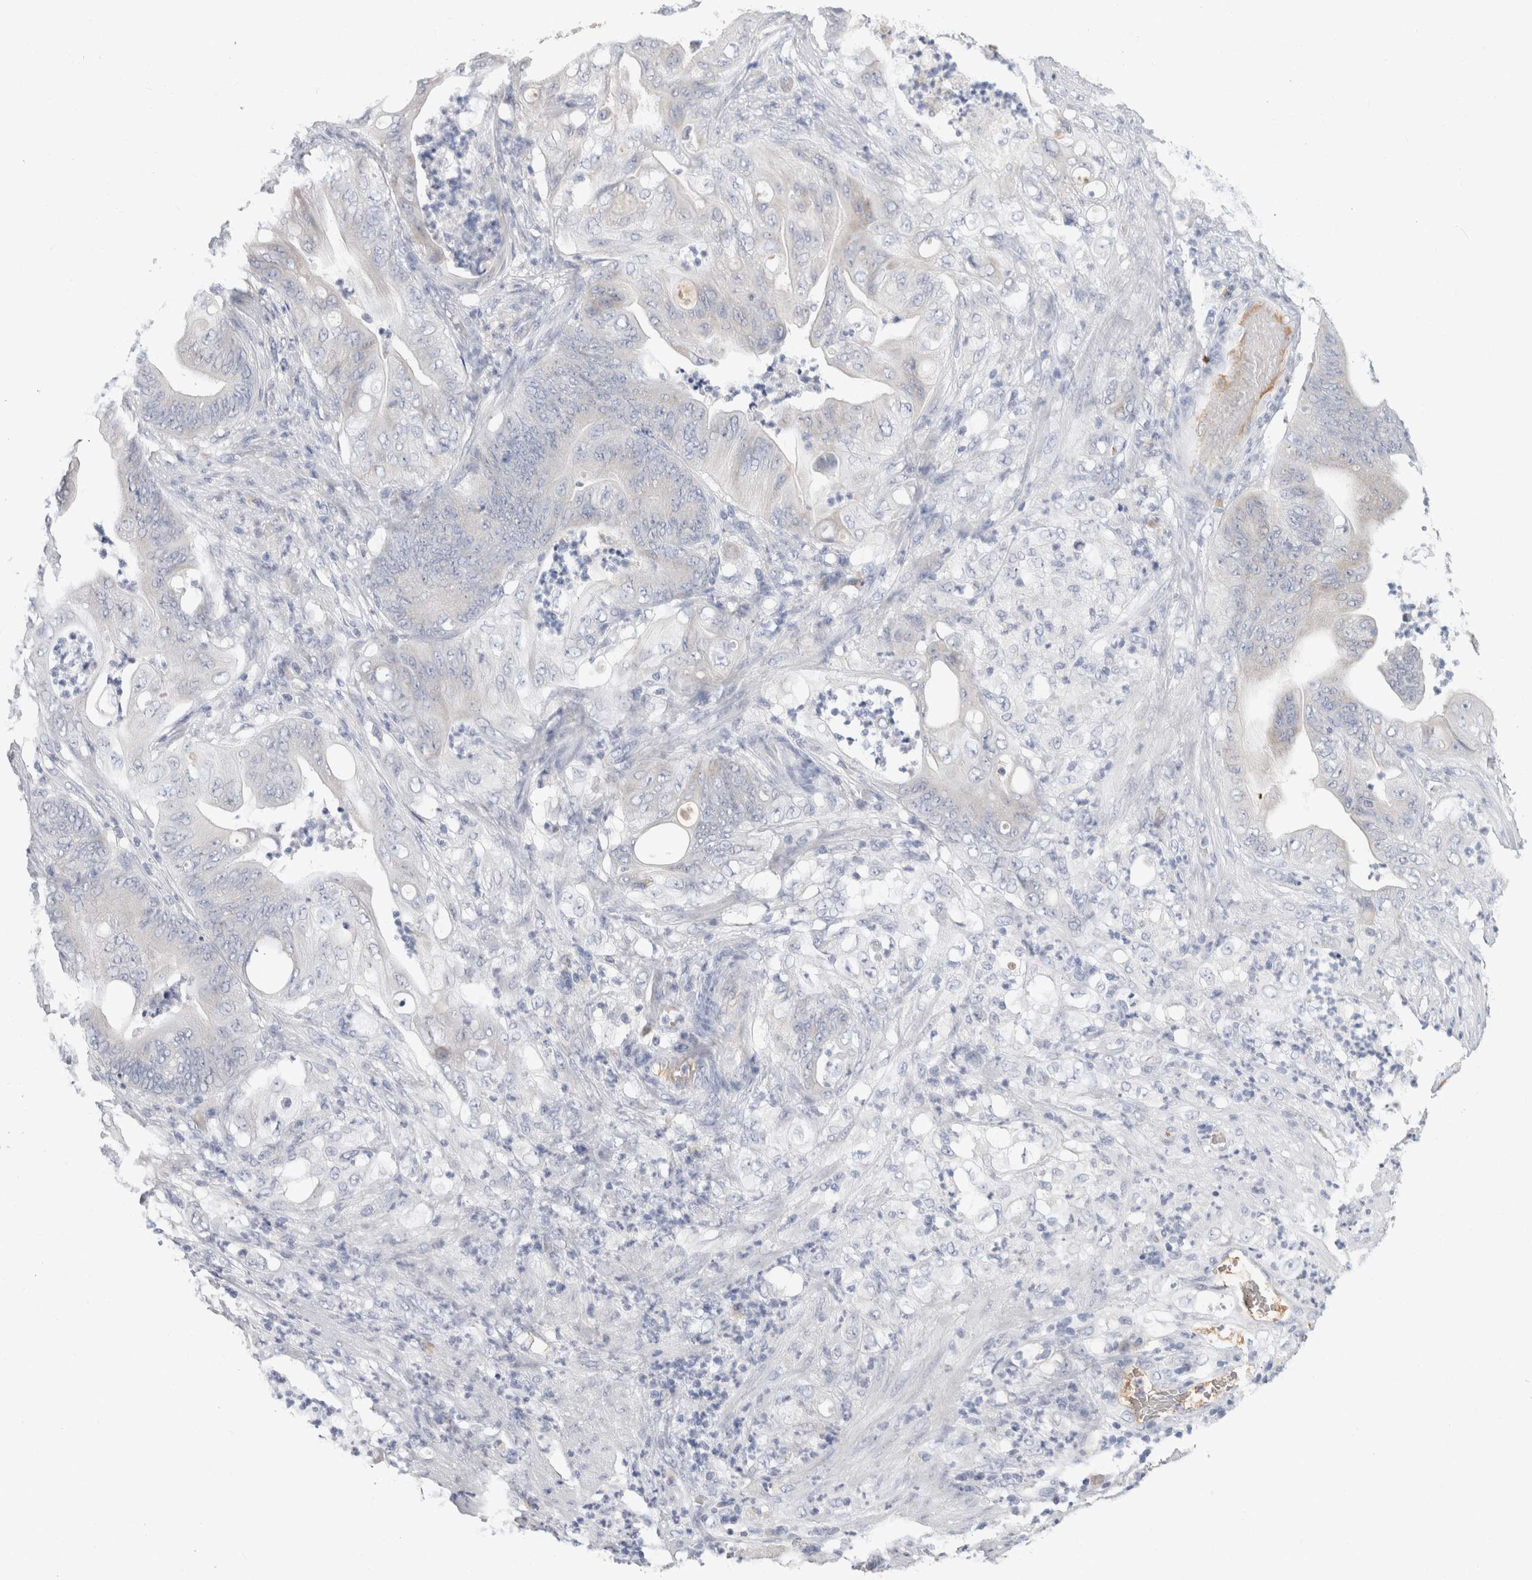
{"staining": {"intensity": "negative", "quantity": "none", "location": "none"}, "tissue": "stomach cancer", "cell_type": "Tumor cells", "image_type": "cancer", "snomed": [{"axis": "morphology", "description": "Adenocarcinoma, NOS"}, {"axis": "topography", "description": "Stomach"}], "caption": "Human stomach adenocarcinoma stained for a protein using IHC reveals no expression in tumor cells.", "gene": "SCGB1A1", "patient": {"sex": "female", "age": 73}}